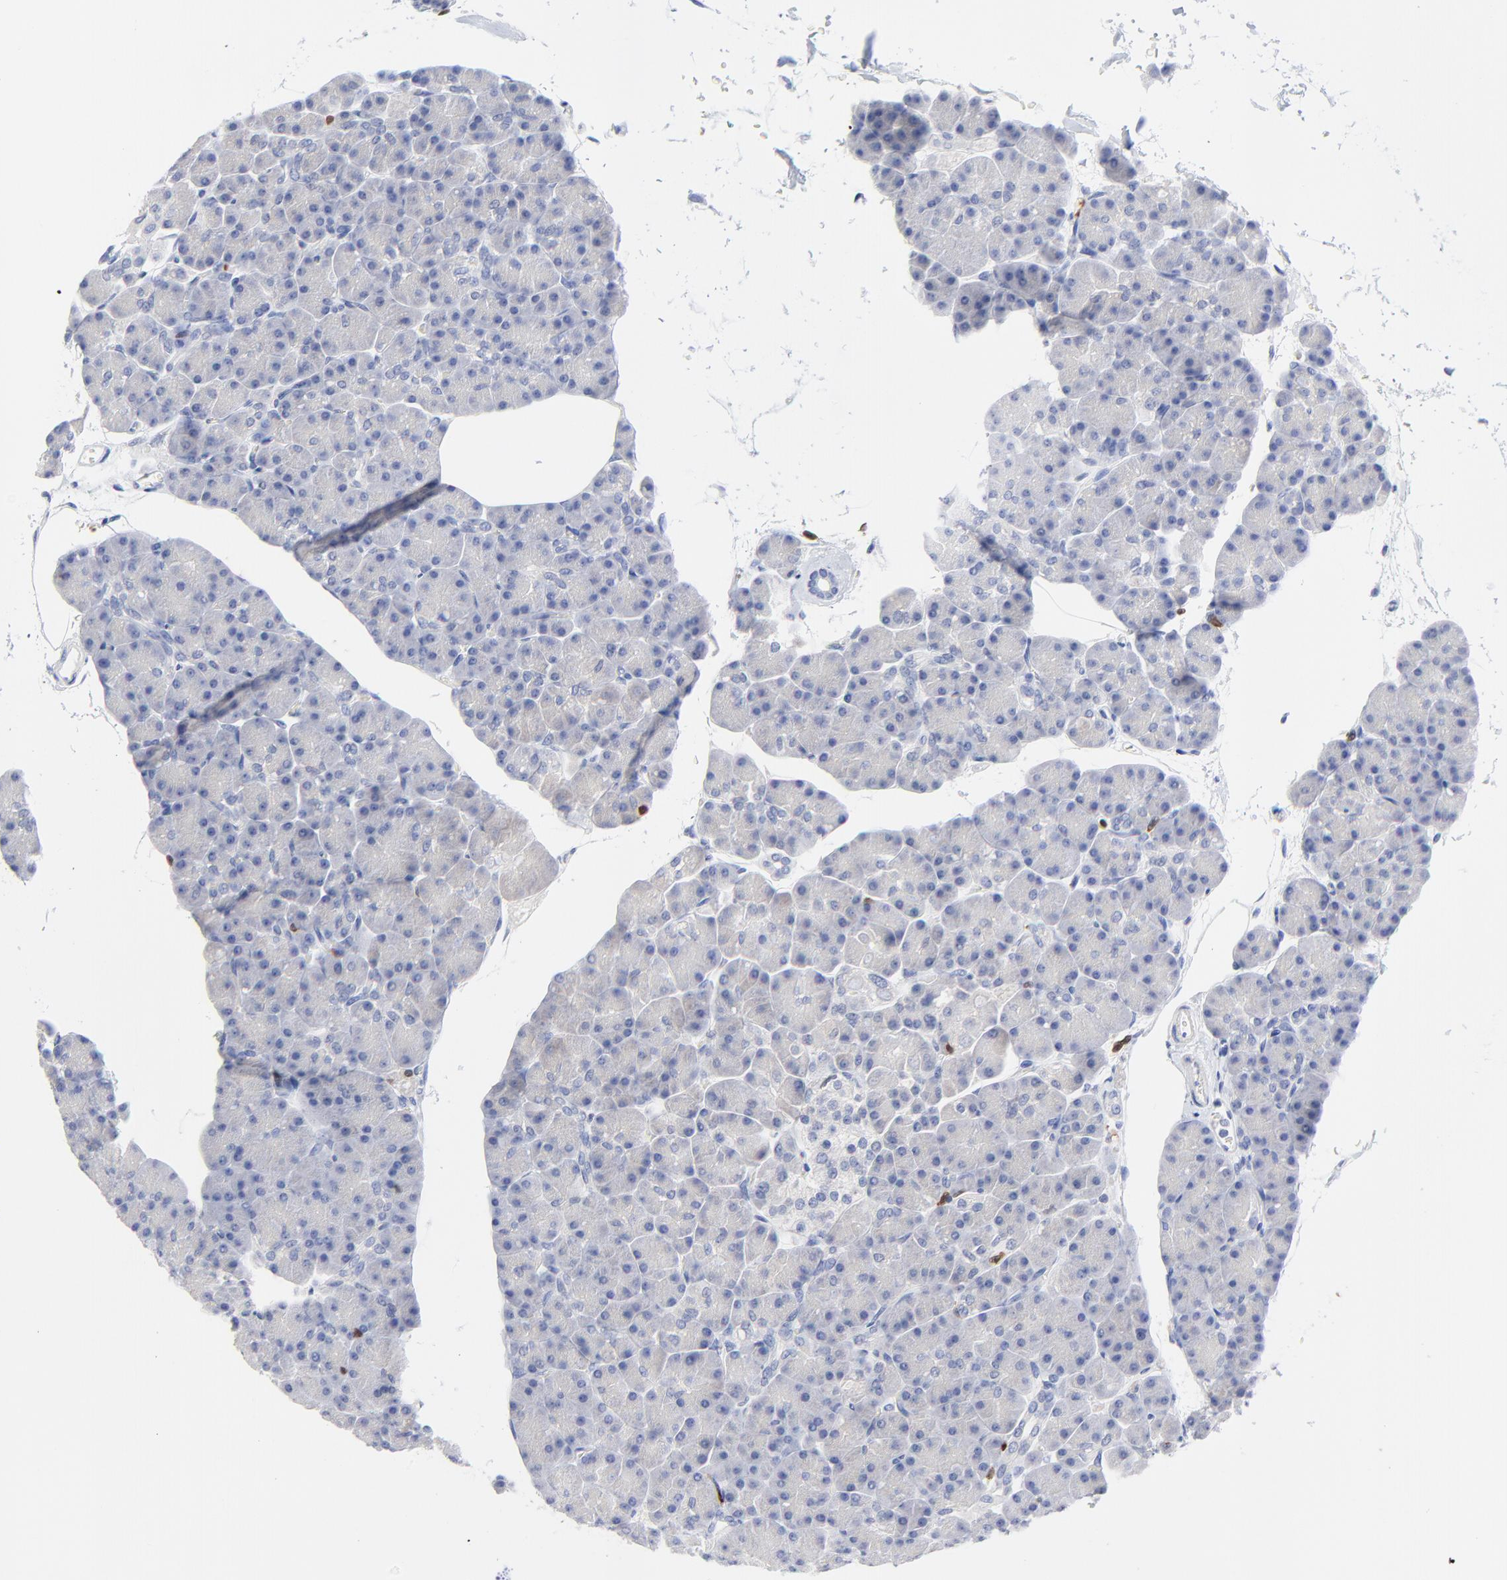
{"staining": {"intensity": "negative", "quantity": "none", "location": "none"}, "tissue": "pancreas", "cell_type": "Exocrine glandular cells", "image_type": "normal", "snomed": [{"axis": "morphology", "description": "Normal tissue, NOS"}, {"axis": "topography", "description": "Pancreas"}], "caption": "A high-resolution image shows immunohistochemistry staining of unremarkable pancreas, which shows no significant expression in exocrine glandular cells. (Stains: DAB (3,3'-diaminobenzidine) IHC with hematoxylin counter stain, Microscopy: brightfield microscopy at high magnification).", "gene": "ZAP70", "patient": {"sex": "female", "age": 43}}